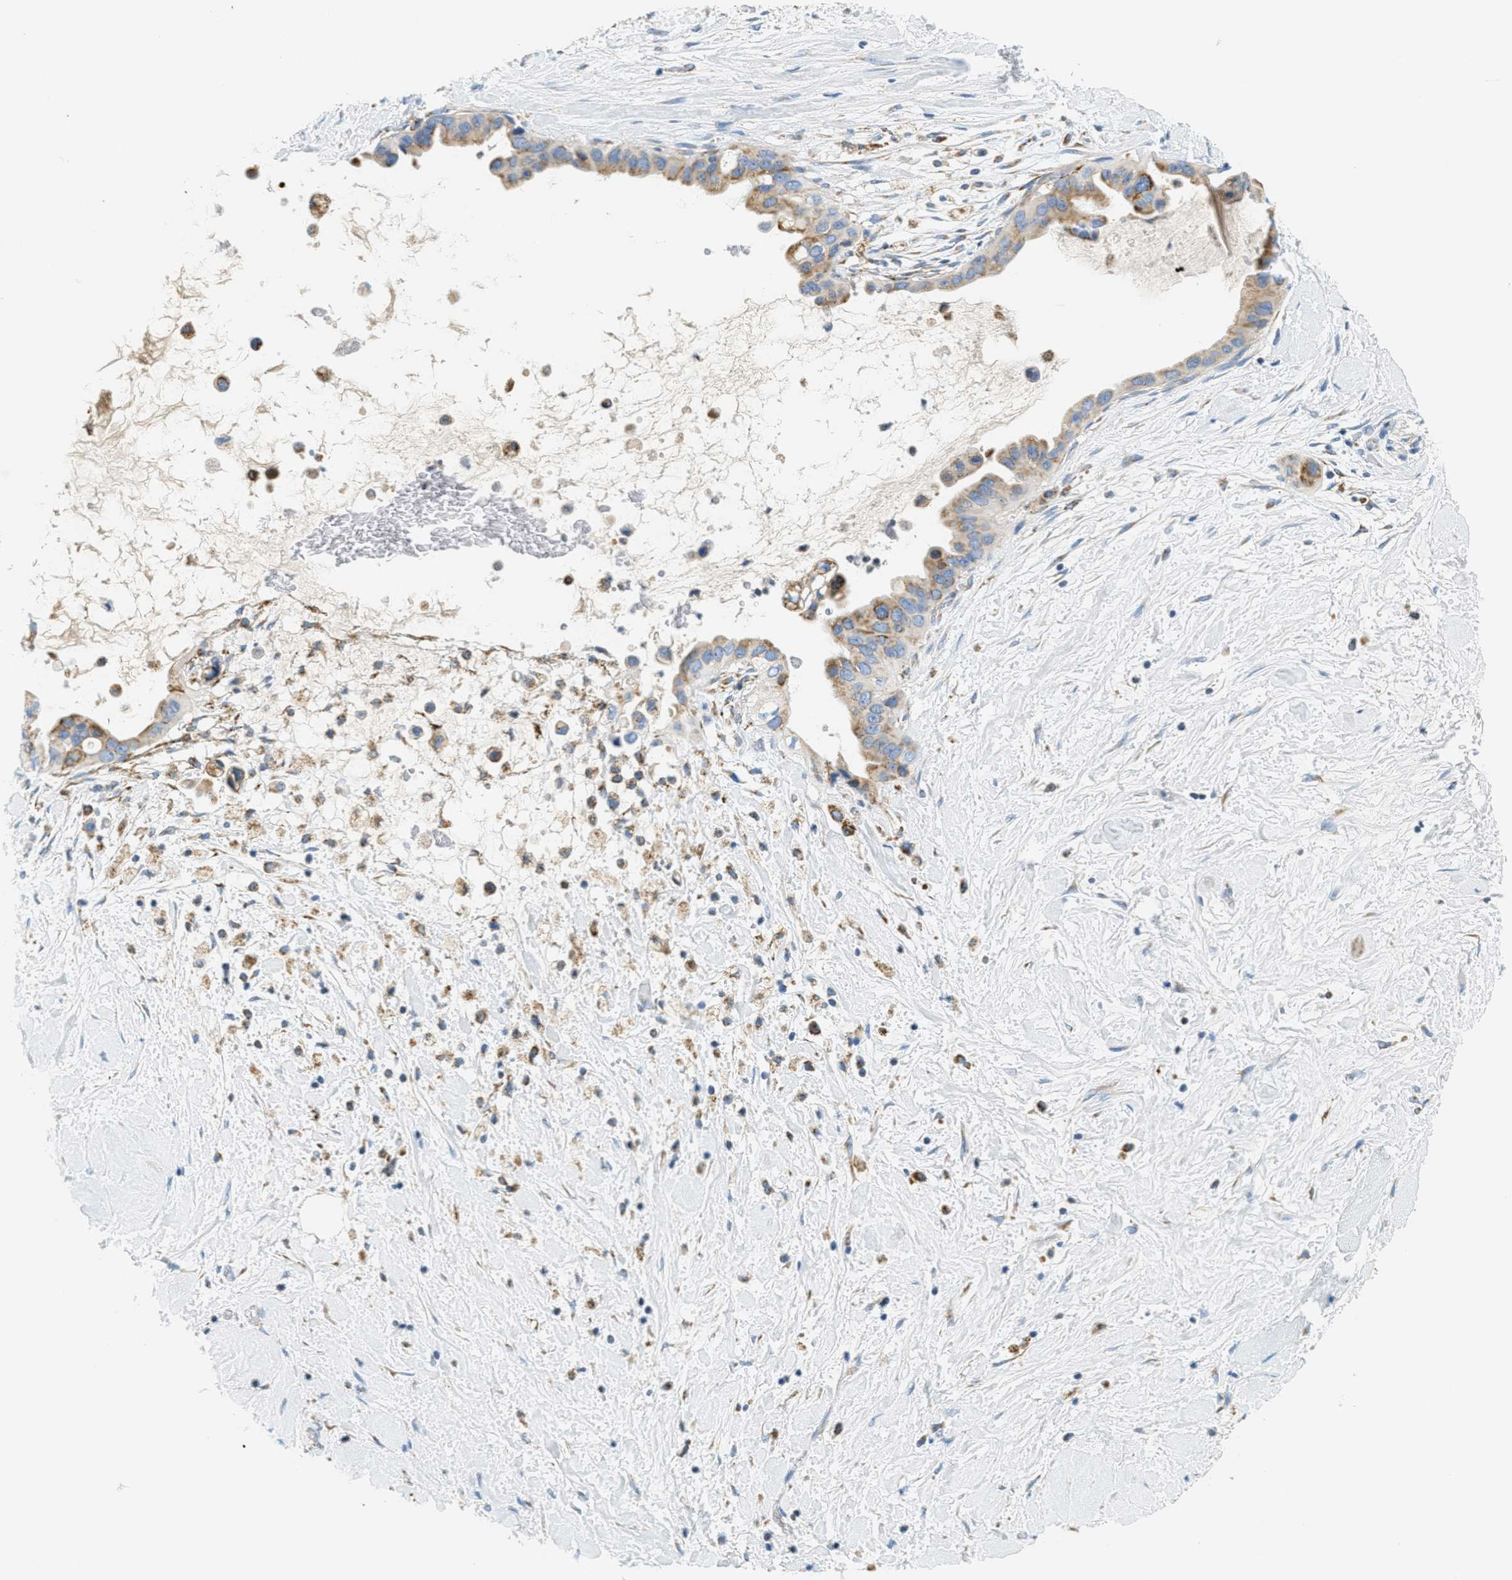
{"staining": {"intensity": "moderate", "quantity": ">75%", "location": "cytoplasmic/membranous"}, "tissue": "pancreatic cancer", "cell_type": "Tumor cells", "image_type": "cancer", "snomed": [{"axis": "morphology", "description": "Adenocarcinoma, NOS"}, {"axis": "topography", "description": "Pancreas"}], "caption": "Brown immunohistochemical staining in pancreatic adenocarcinoma reveals moderate cytoplasmic/membranous staining in about >75% of tumor cells.", "gene": "HLCS", "patient": {"sex": "male", "age": 55}}